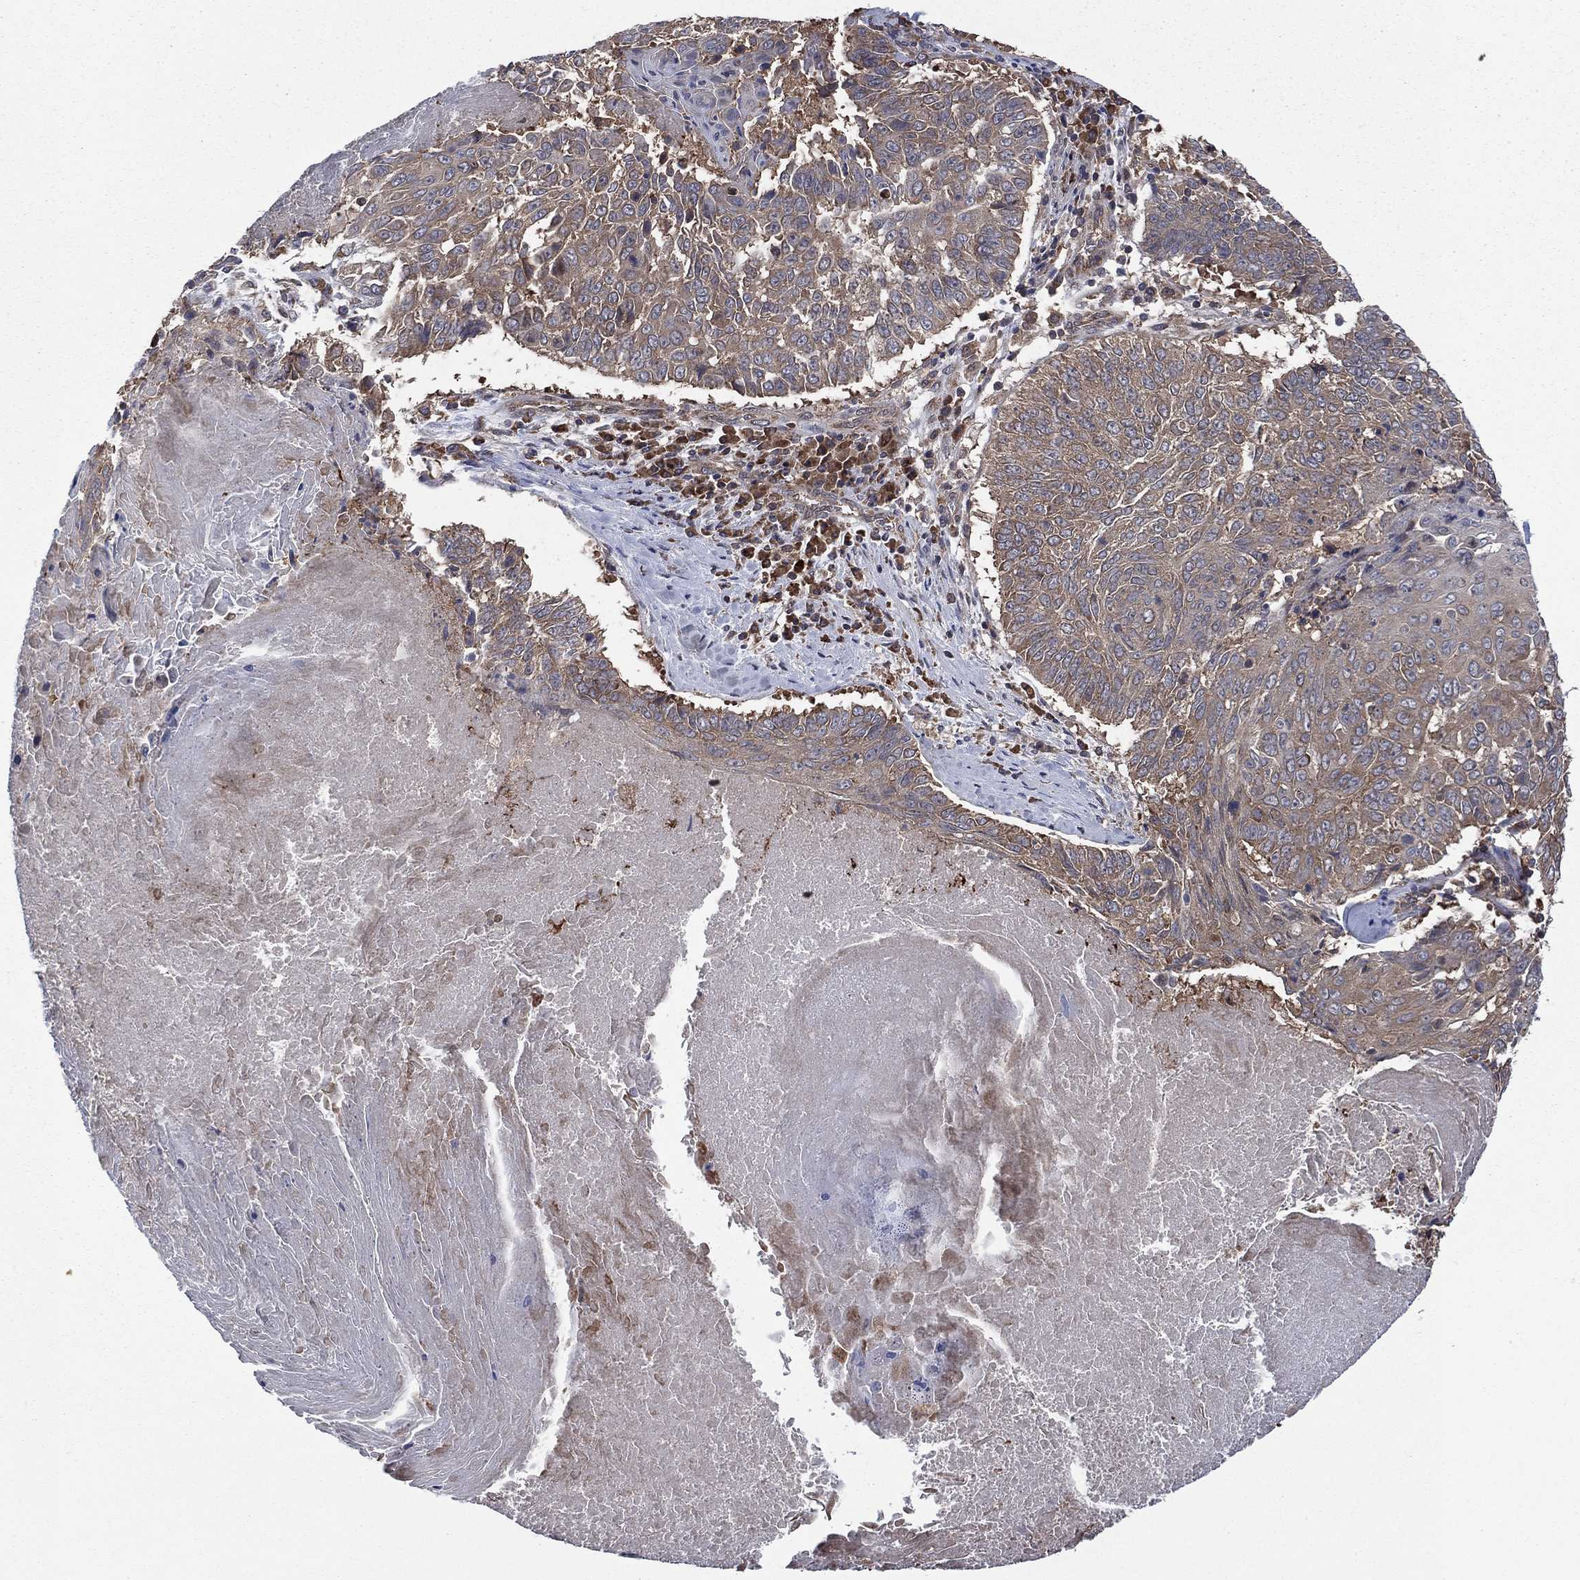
{"staining": {"intensity": "weak", "quantity": "<25%", "location": "cytoplasmic/membranous"}, "tissue": "lung cancer", "cell_type": "Tumor cells", "image_type": "cancer", "snomed": [{"axis": "morphology", "description": "Squamous cell carcinoma, NOS"}, {"axis": "topography", "description": "Lung"}], "caption": "Tumor cells are negative for protein expression in human lung squamous cell carcinoma. (Immunohistochemistry (ihc), brightfield microscopy, high magnification).", "gene": "C2orf76", "patient": {"sex": "male", "age": 64}}